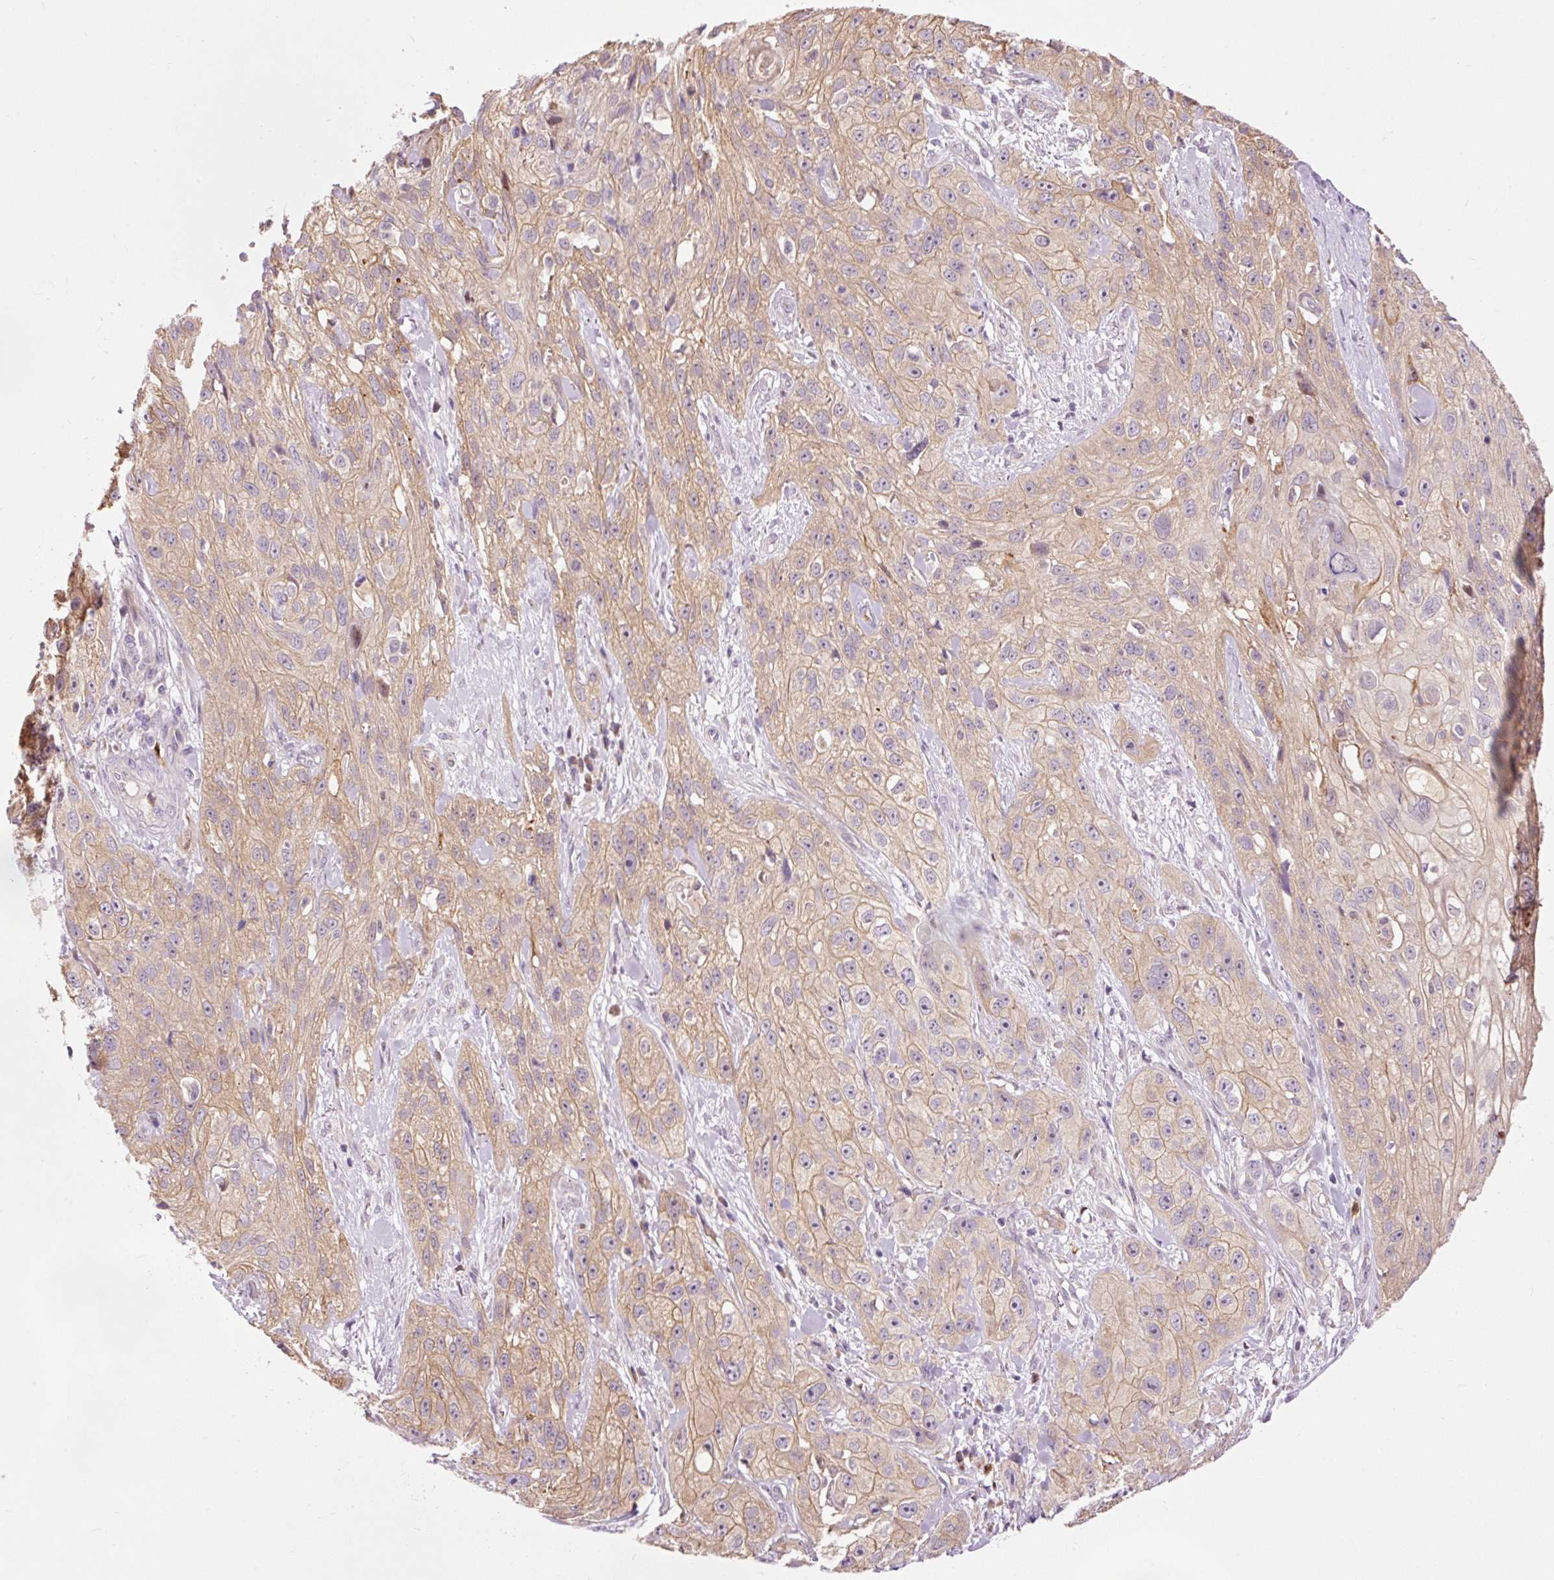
{"staining": {"intensity": "weak", "quantity": ">75%", "location": "cytoplasmic/membranous"}, "tissue": "skin cancer", "cell_type": "Tumor cells", "image_type": "cancer", "snomed": [{"axis": "morphology", "description": "Squamous cell carcinoma, NOS"}, {"axis": "topography", "description": "Skin"}, {"axis": "topography", "description": "Vulva"}], "caption": "The histopathology image displays immunohistochemical staining of skin squamous cell carcinoma. There is weak cytoplasmic/membranous positivity is present in approximately >75% of tumor cells.", "gene": "PRDX5", "patient": {"sex": "female", "age": 86}}